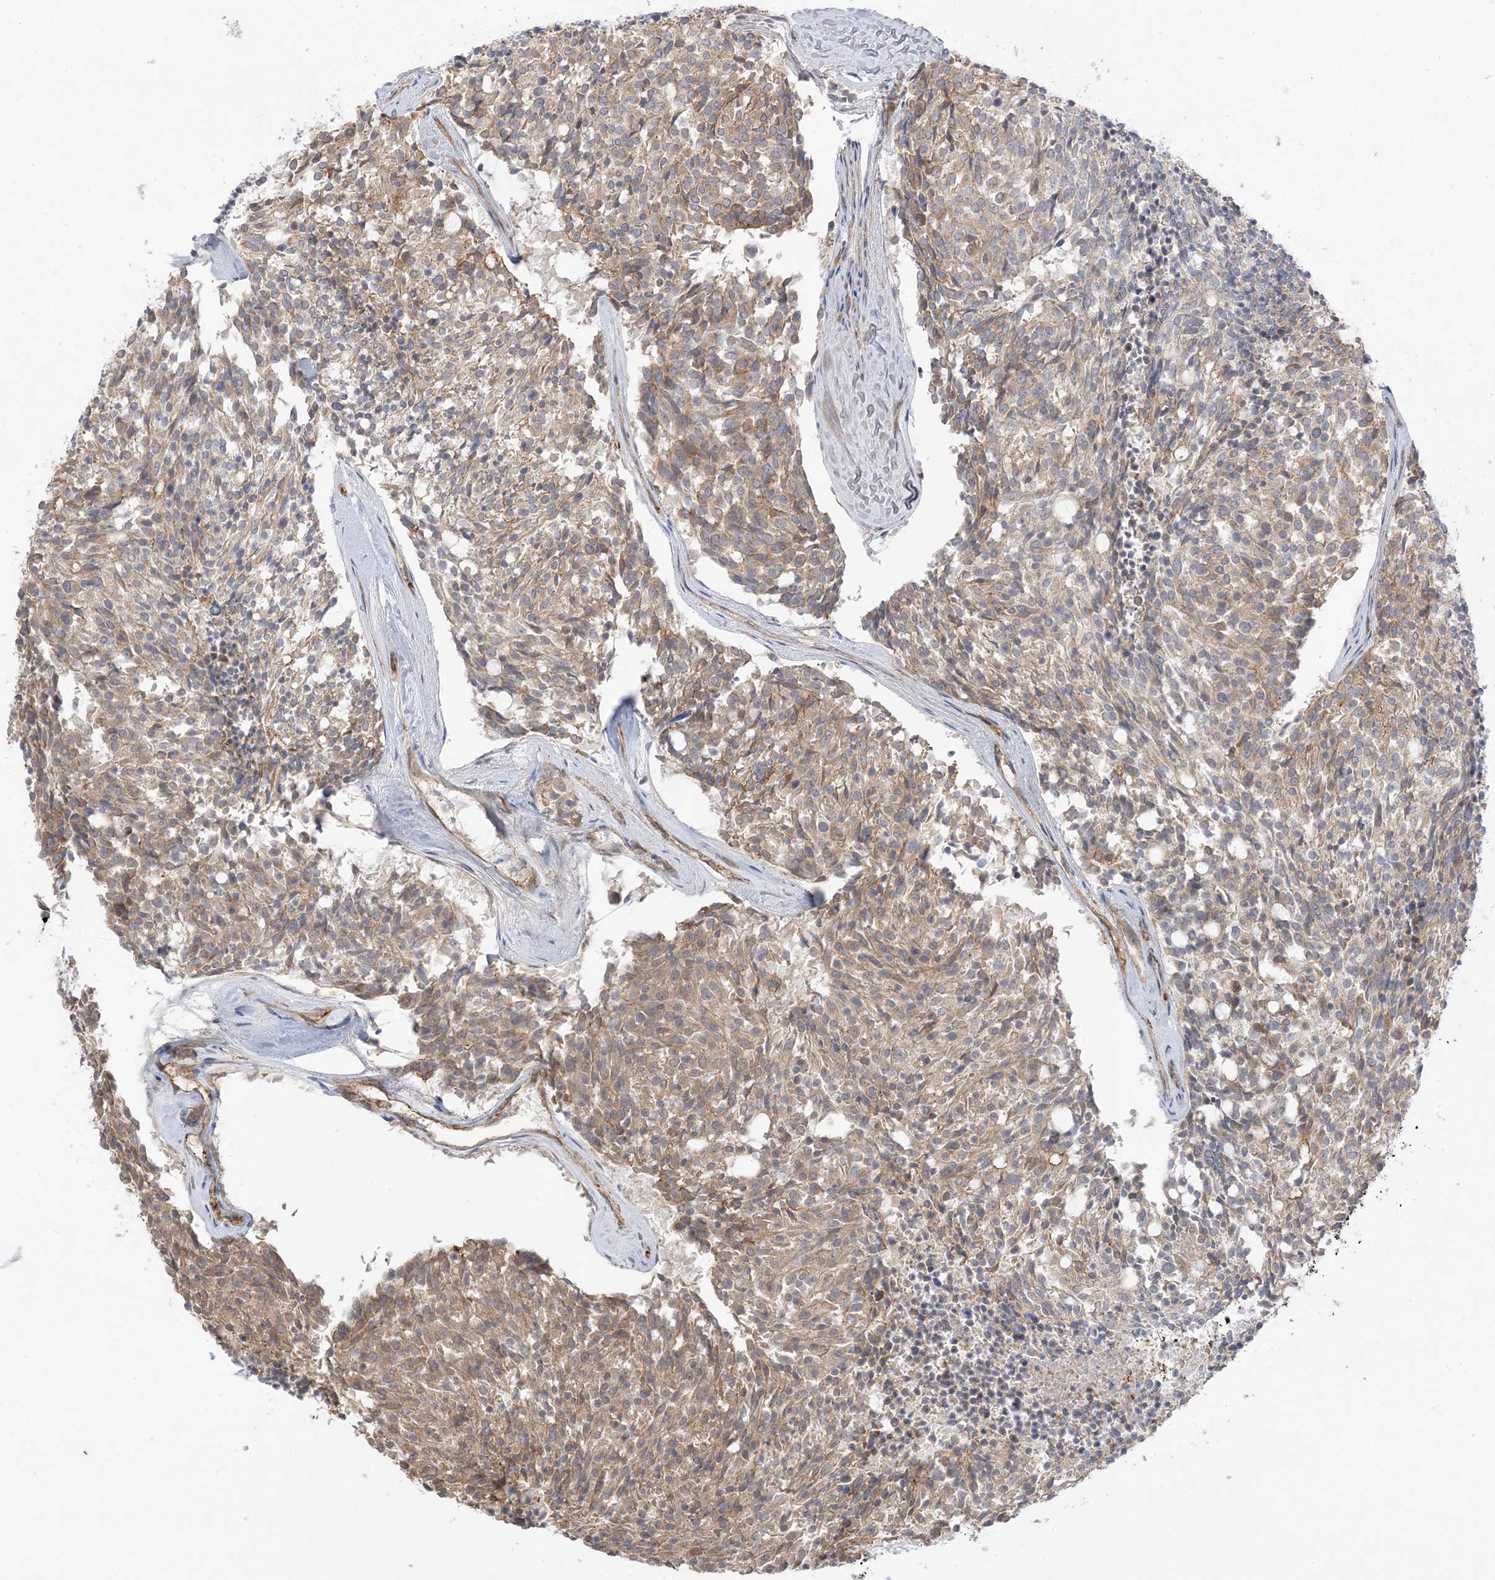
{"staining": {"intensity": "weak", "quantity": "25%-75%", "location": "cytoplasmic/membranous"}, "tissue": "carcinoid", "cell_type": "Tumor cells", "image_type": "cancer", "snomed": [{"axis": "morphology", "description": "Carcinoid, malignant, NOS"}, {"axis": "topography", "description": "Pancreas"}], "caption": "Protein staining reveals weak cytoplasmic/membranous expression in approximately 25%-75% of tumor cells in malignant carcinoid. (DAB IHC with brightfield microscopy, high magnification).", "gene": "ICMT", "patient": {"sex": "female", "age": 54}}